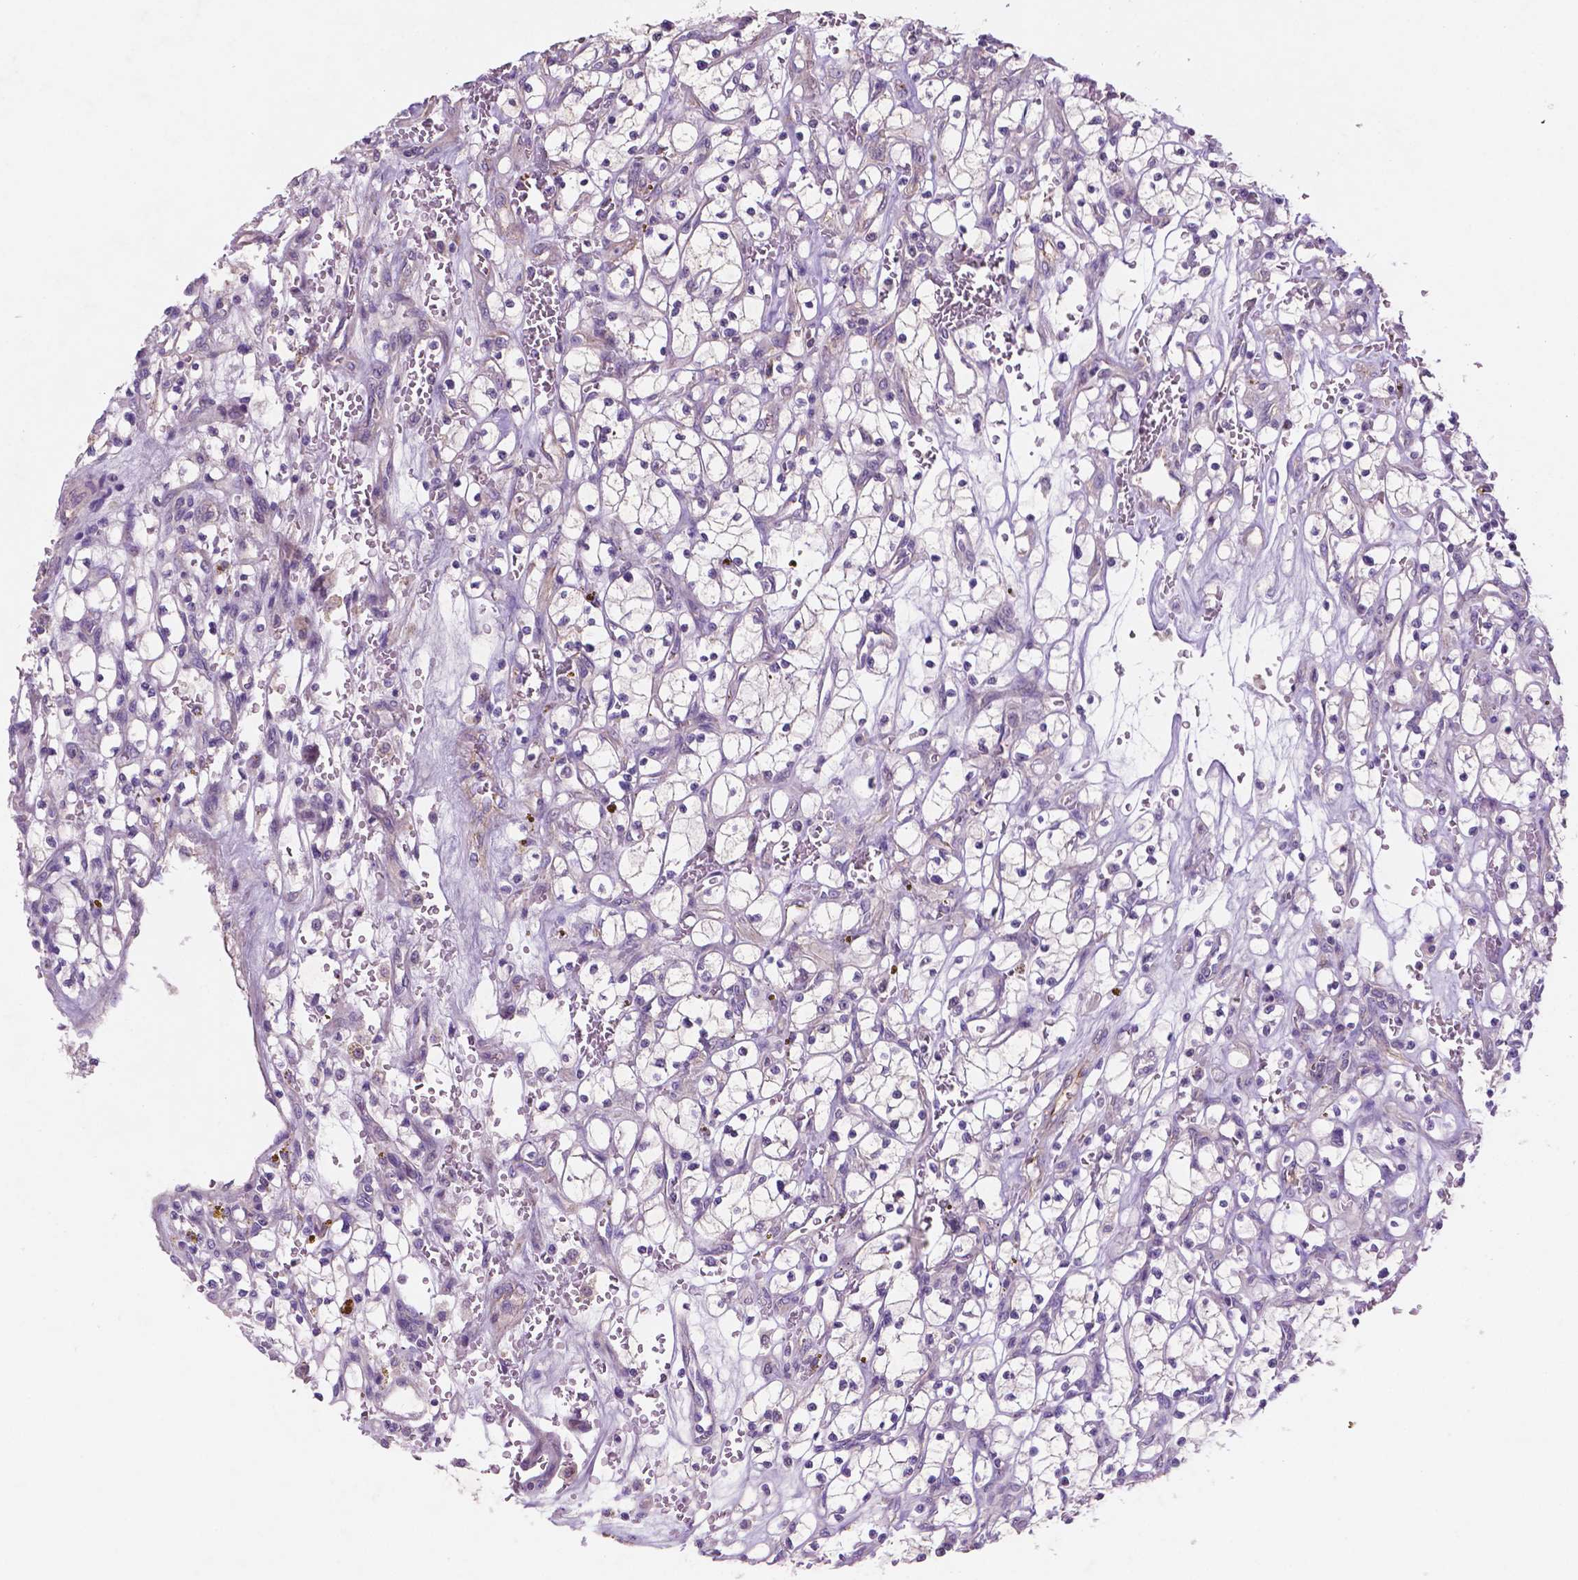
{"staining": {"intensity": "negative", "quantity": "none", "location": "none"}, "tissue": "renal cancer", "cell_type": "Tumor cells", "image_type": "cancer", "snomed": [{"axis": "morphology", "description": "Adenocarcinoma, NOS"}, {"axis": "topography", "description": "Kidney"}], "caption": "The immunohistochemistry histopathology image has no significant expression in tumor cells of adenocarcinoma (renal) tissue.", "gene": "ARL5C", "patient": {"sex": "female", "age": 64}}